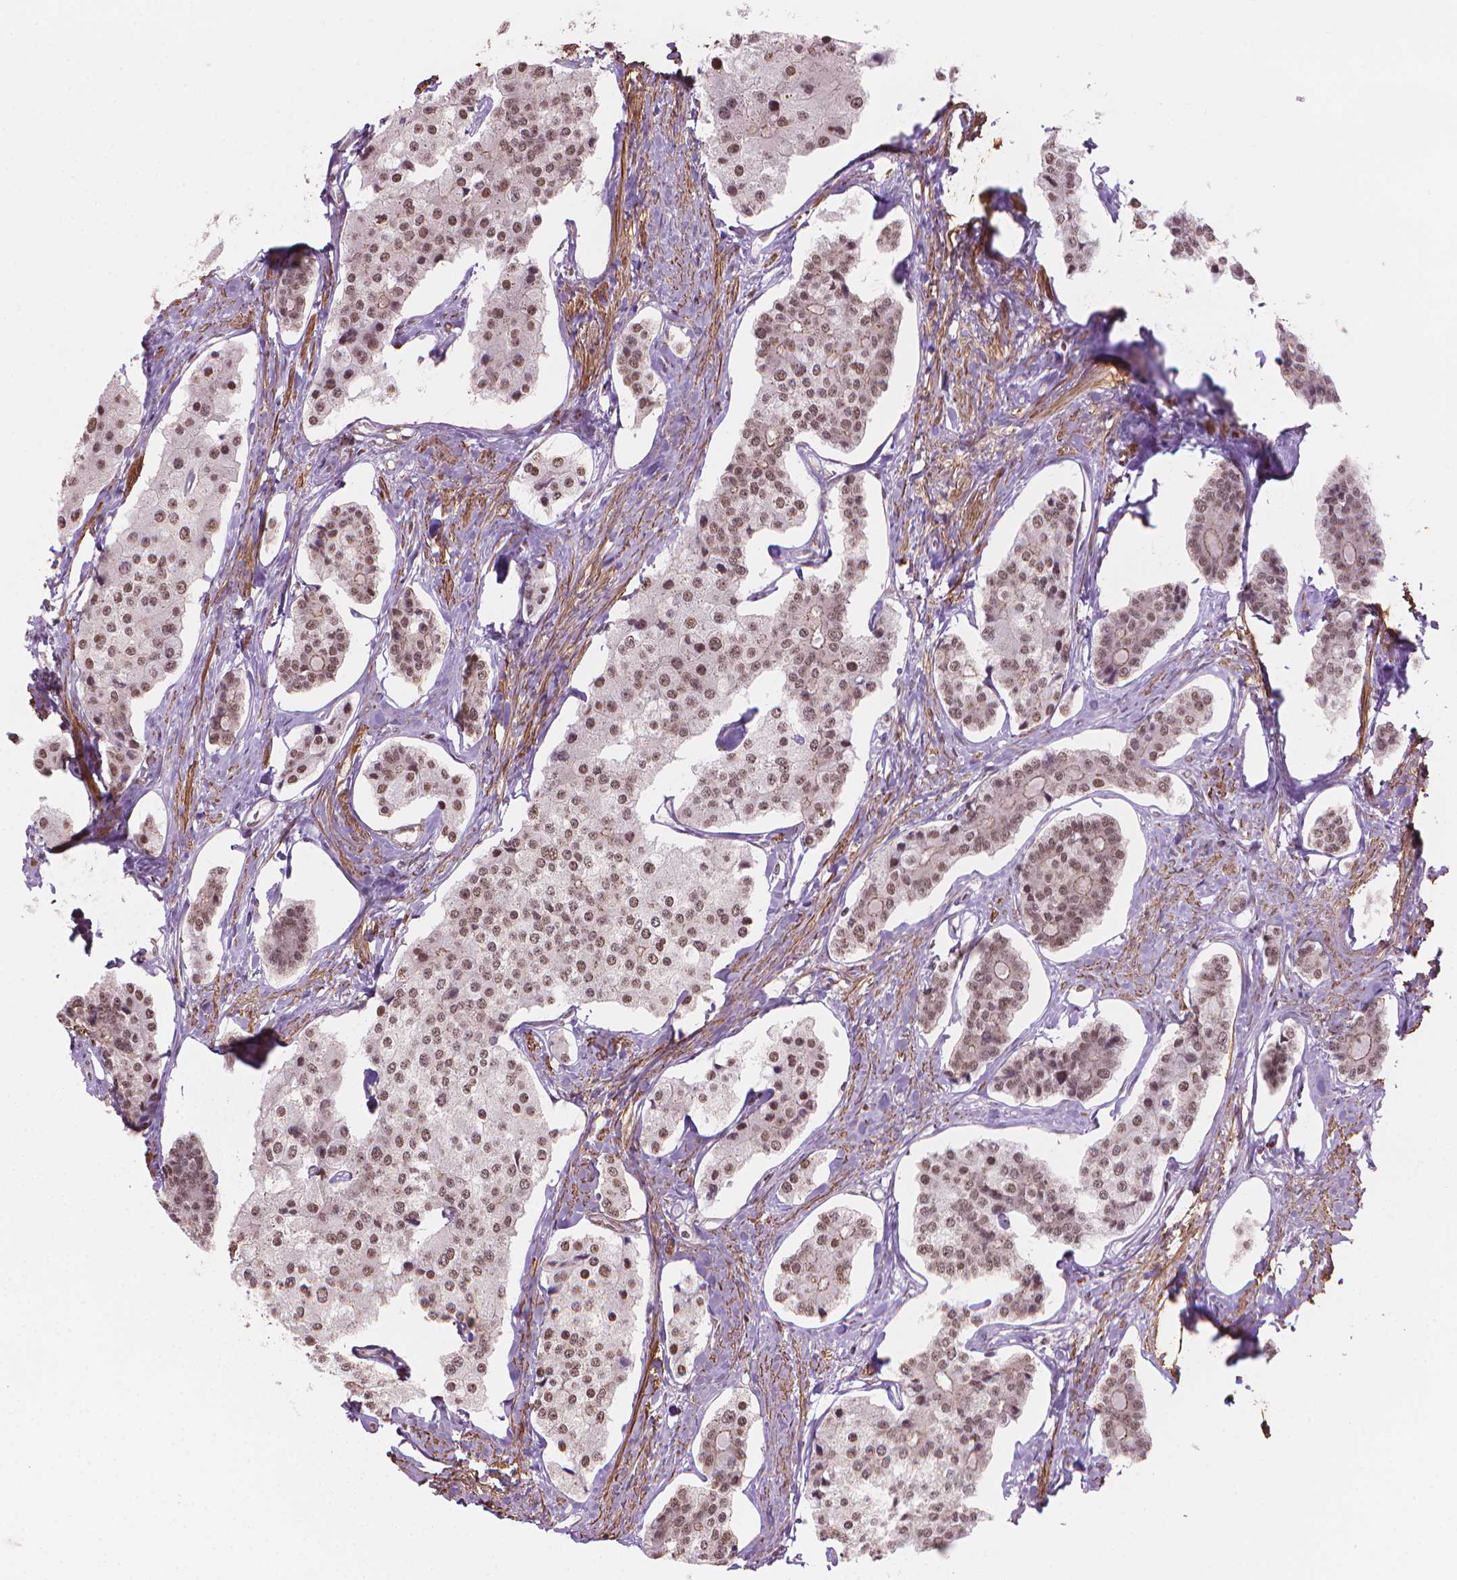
{"staining": {"intensity": "moderate", "quantity": "25%-75%", "location": "nuclear"}, "tissue": "carcinoid", "cell_type": "Tumor cells", "image_type": "cancer", "snomed": [{"axis": "morphology", "description": "Carcinoid, malignant, NOS"}, {"axis": "topography", "description": "Small intestine"}], "caption": "A brown stain shows moderate nuclear positivity of a protein in human carcinoid (malignant) tumor cells.", "gene": "HOXD4", "patient": {"sex": "female", "age": 65}}